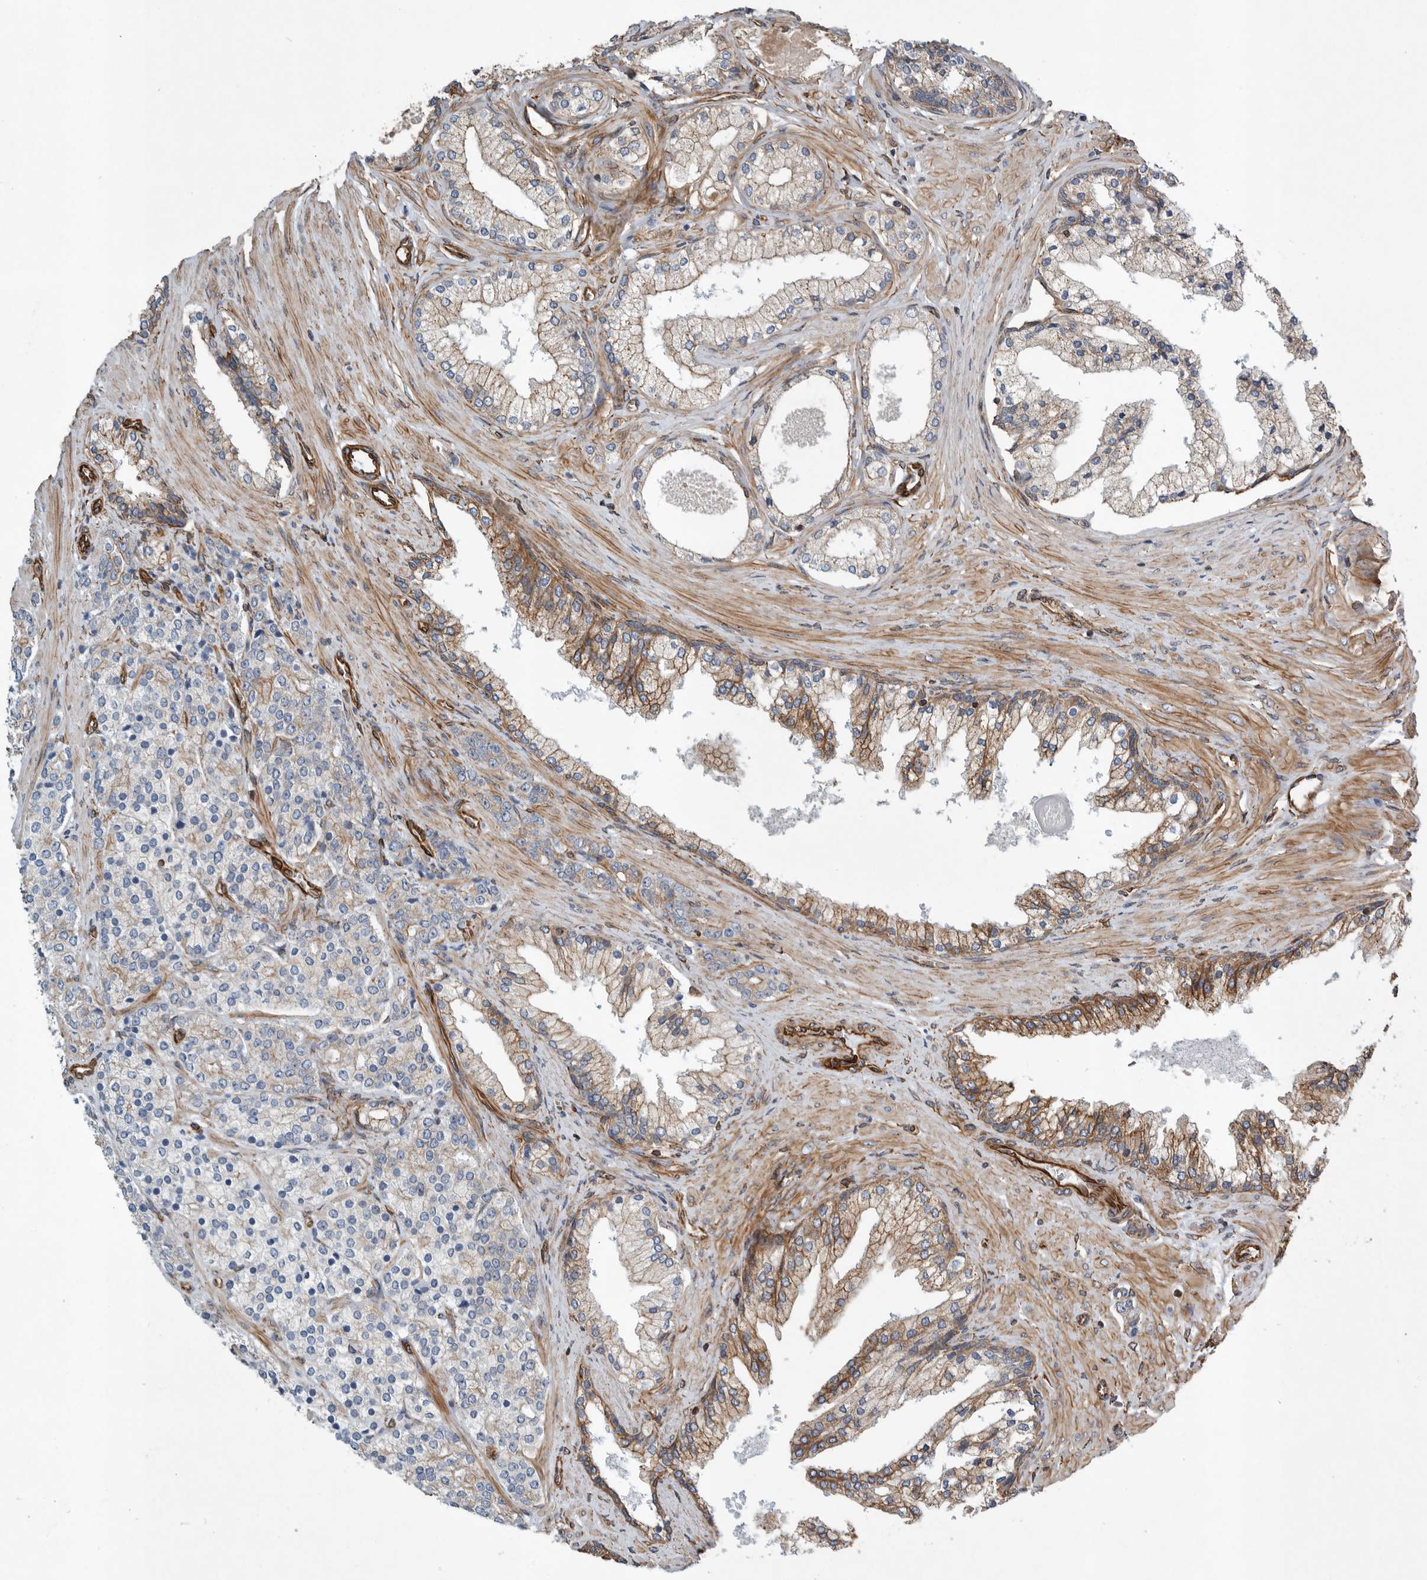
{"staining": {"intensity": "negative", "quantity": "none", "location": "none"}, "tissue": "prostate cancer", "cell_type": "Tumor cells", "image_type": "cancer", "snomed": [{"axis": "morphology", "description": "Adenocarcinoma, High grade"}, {"axis": "topography", "description": "Prostate"}], "caption": "There is no significant positivity in tumor cells of prostate cancer.", "gene": "PLEC", "patient": {"sex": "male", "age": 71}}